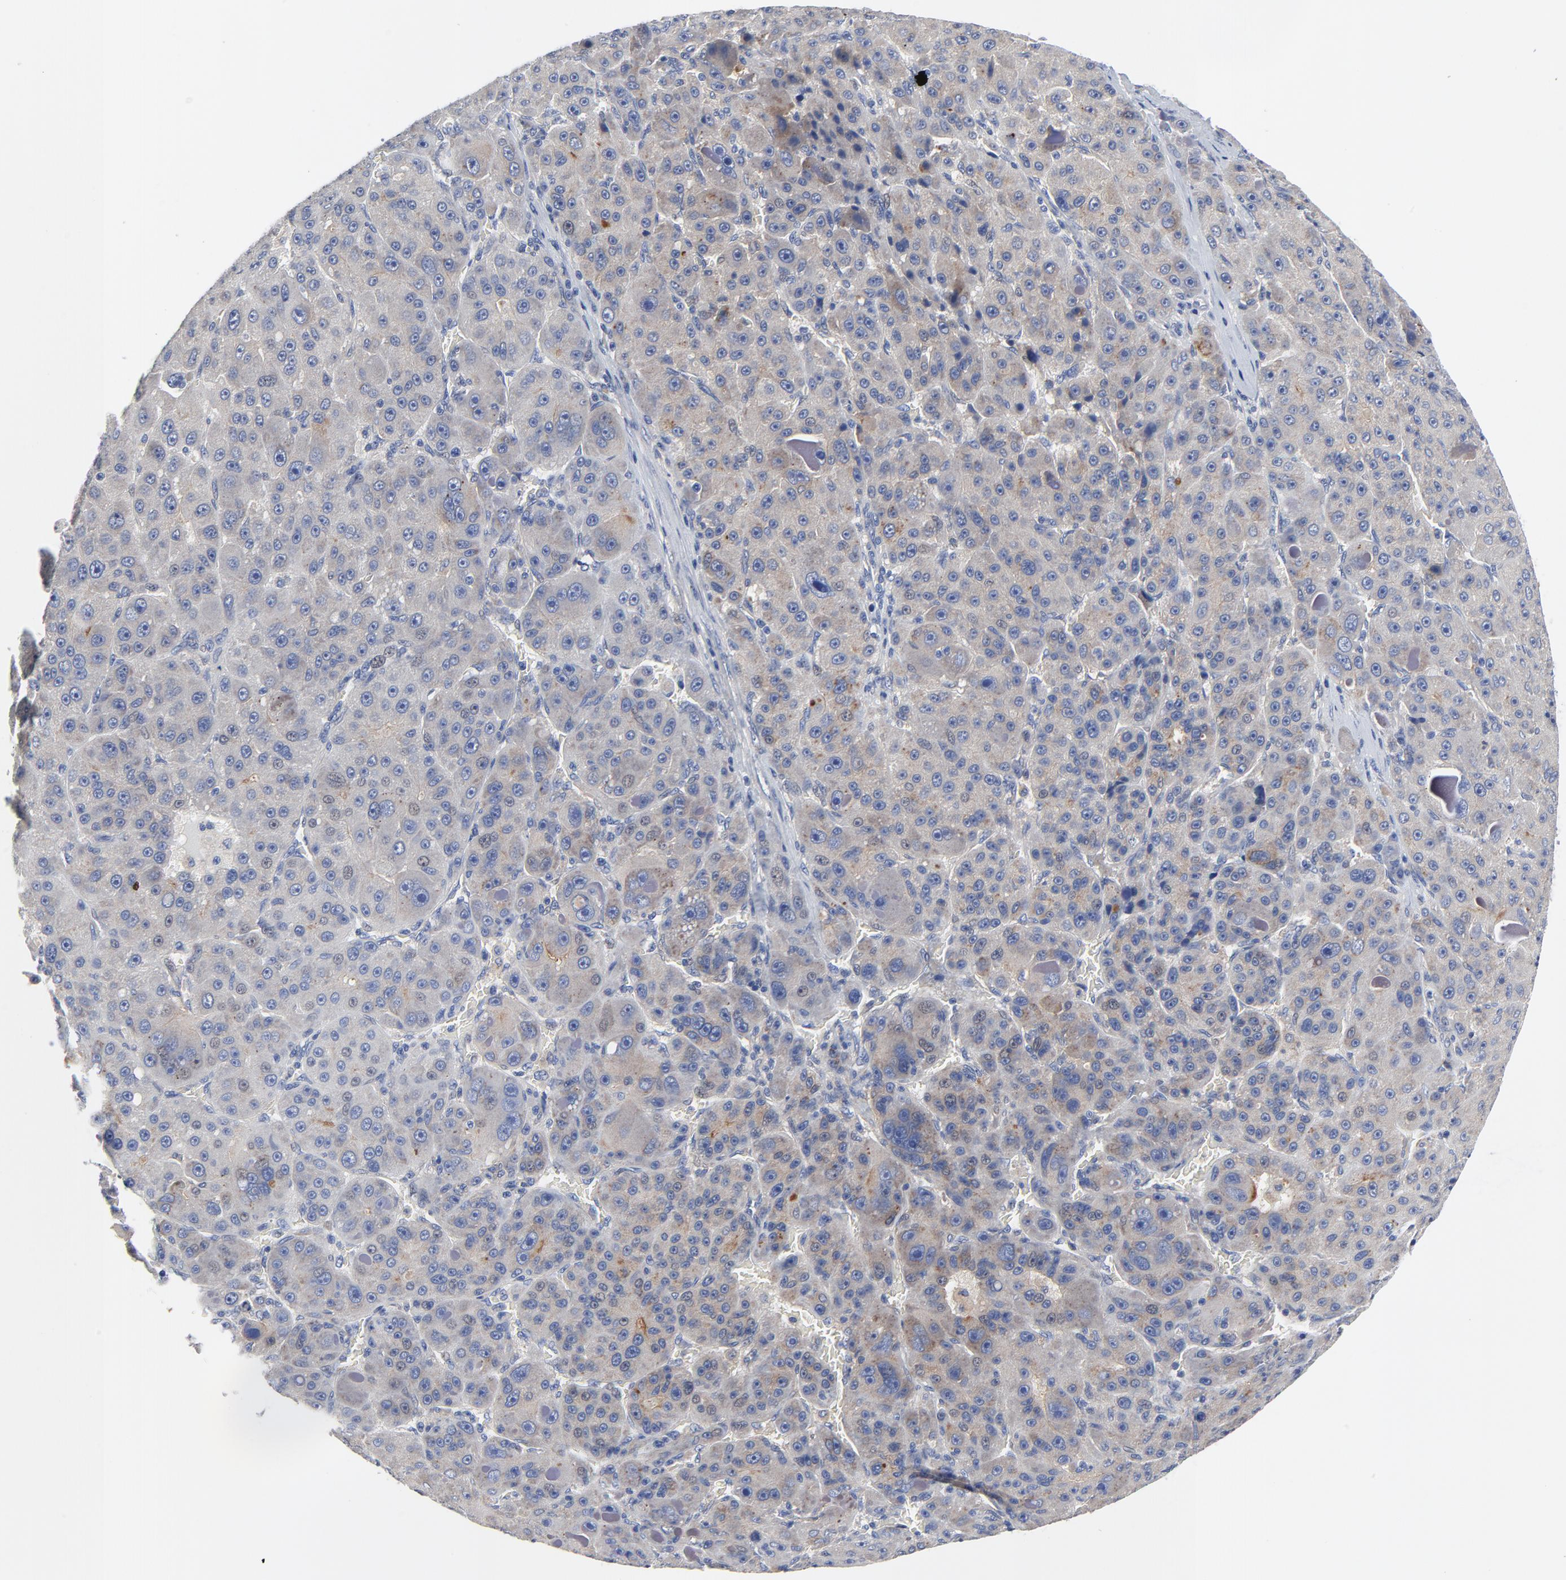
{"staining": {"intensity": "weak", "quantity": "<25%", "location": "cytoplasmic/membranous"}, "tissue": "liver cancer", "cell_type": "Tumor cells", "image_type": "cancer", "snomed": [{"axis": "morphology", "description": "Carcinoma, Hepatocellular, NOS"}, {"axis": "topography", "description": "Liver"}], "caption": "Immunohistochemical staining of human liver cancer (hepatocellular carcinoma) demonstrates no significant positivity in tumor cells.", "gene": "VAV2", "patient": {"sex": "male", "age": 76}}